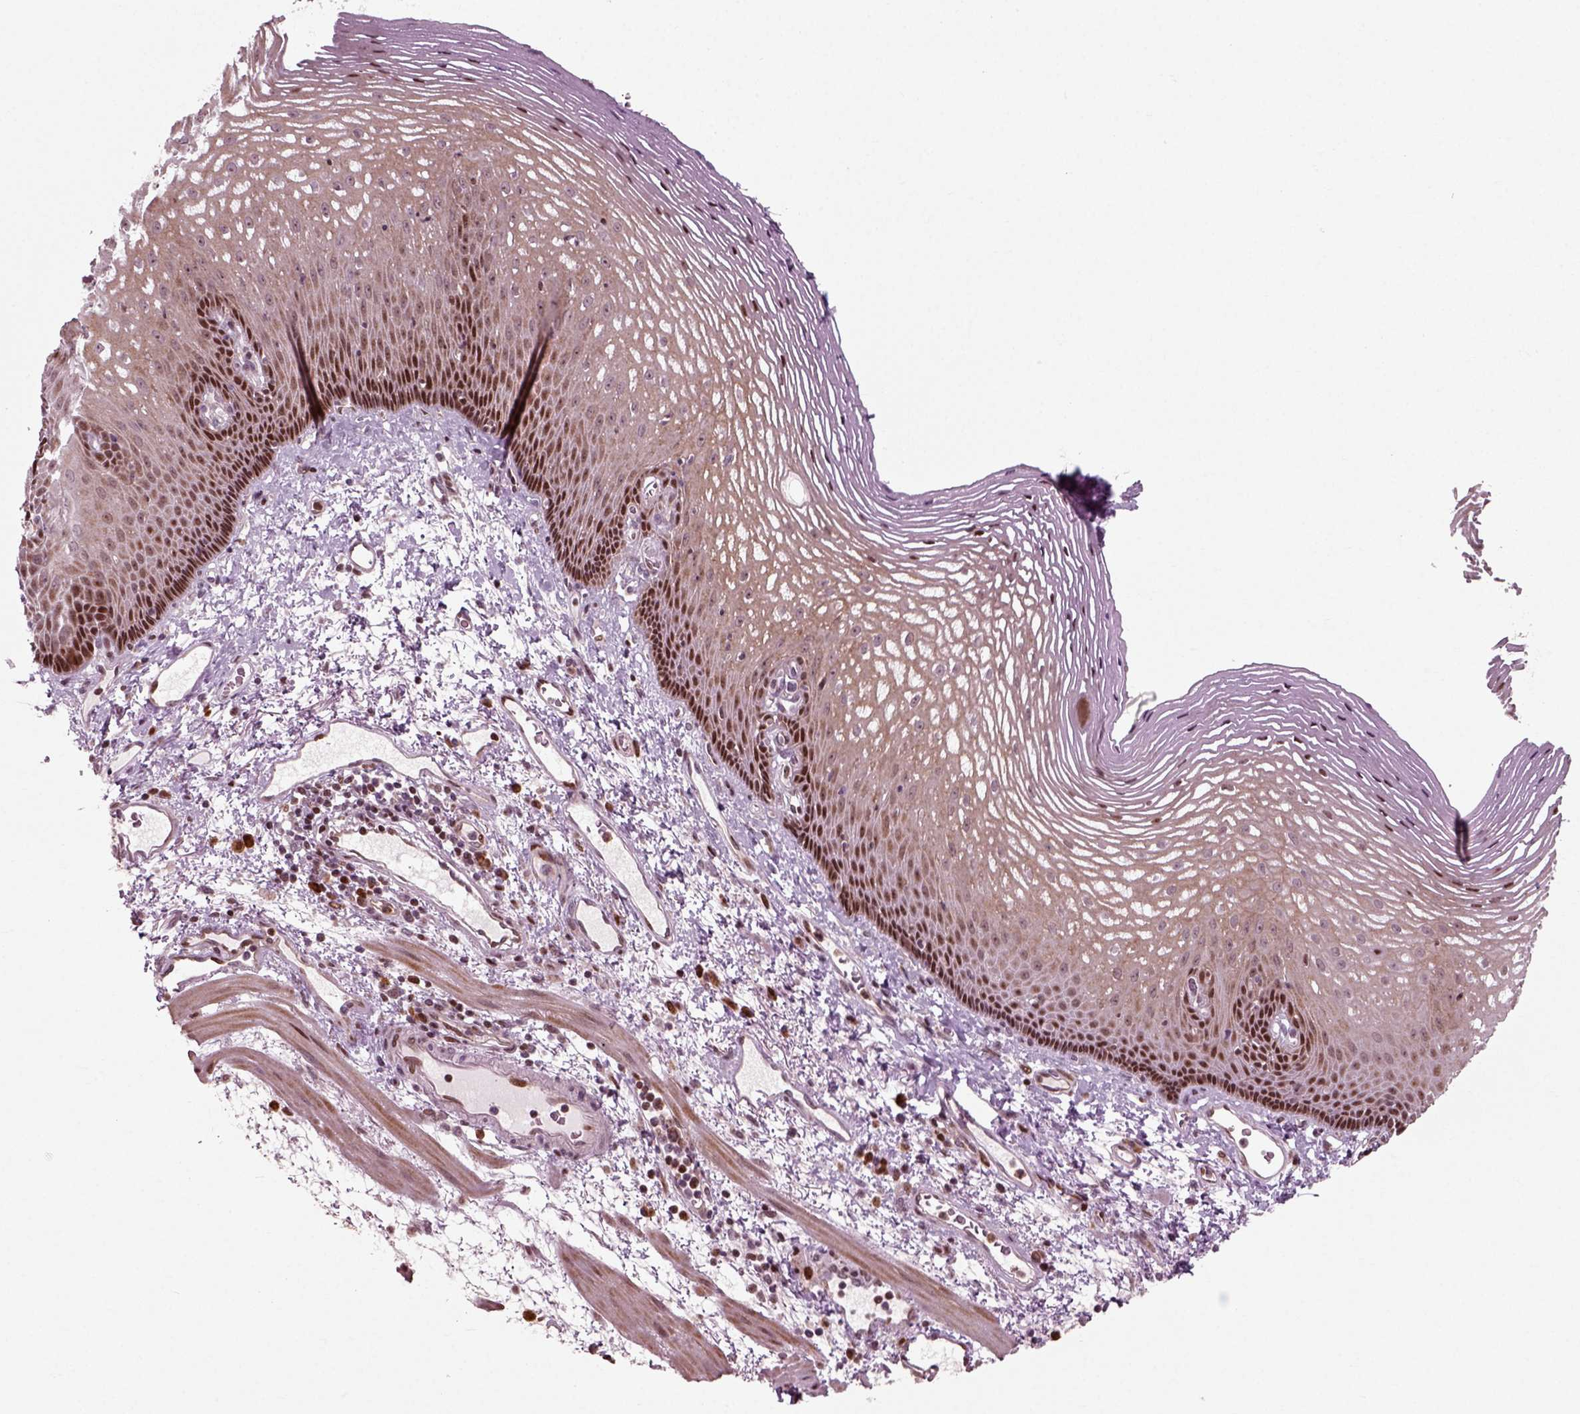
{"staining": {"intensity": "strong", "quantity": "25%-75%", "location": "nuclear"}, "tissue": "esophagus", "cell_type": "Squamous epithelial cells", "image_type": "normal", "snomed": [{"axis": "morphology", "description": "Normal tissue, NOS"}, {"axis": "topography", "description": "Esophagus"}], "caption": "Strong nuclear expression is seen in approximately 25%-75% of squamous epithelial cells in unremarkable esophagus.", "gene": "CDC14A", "patient": {"sex": "male", "age": 76}}